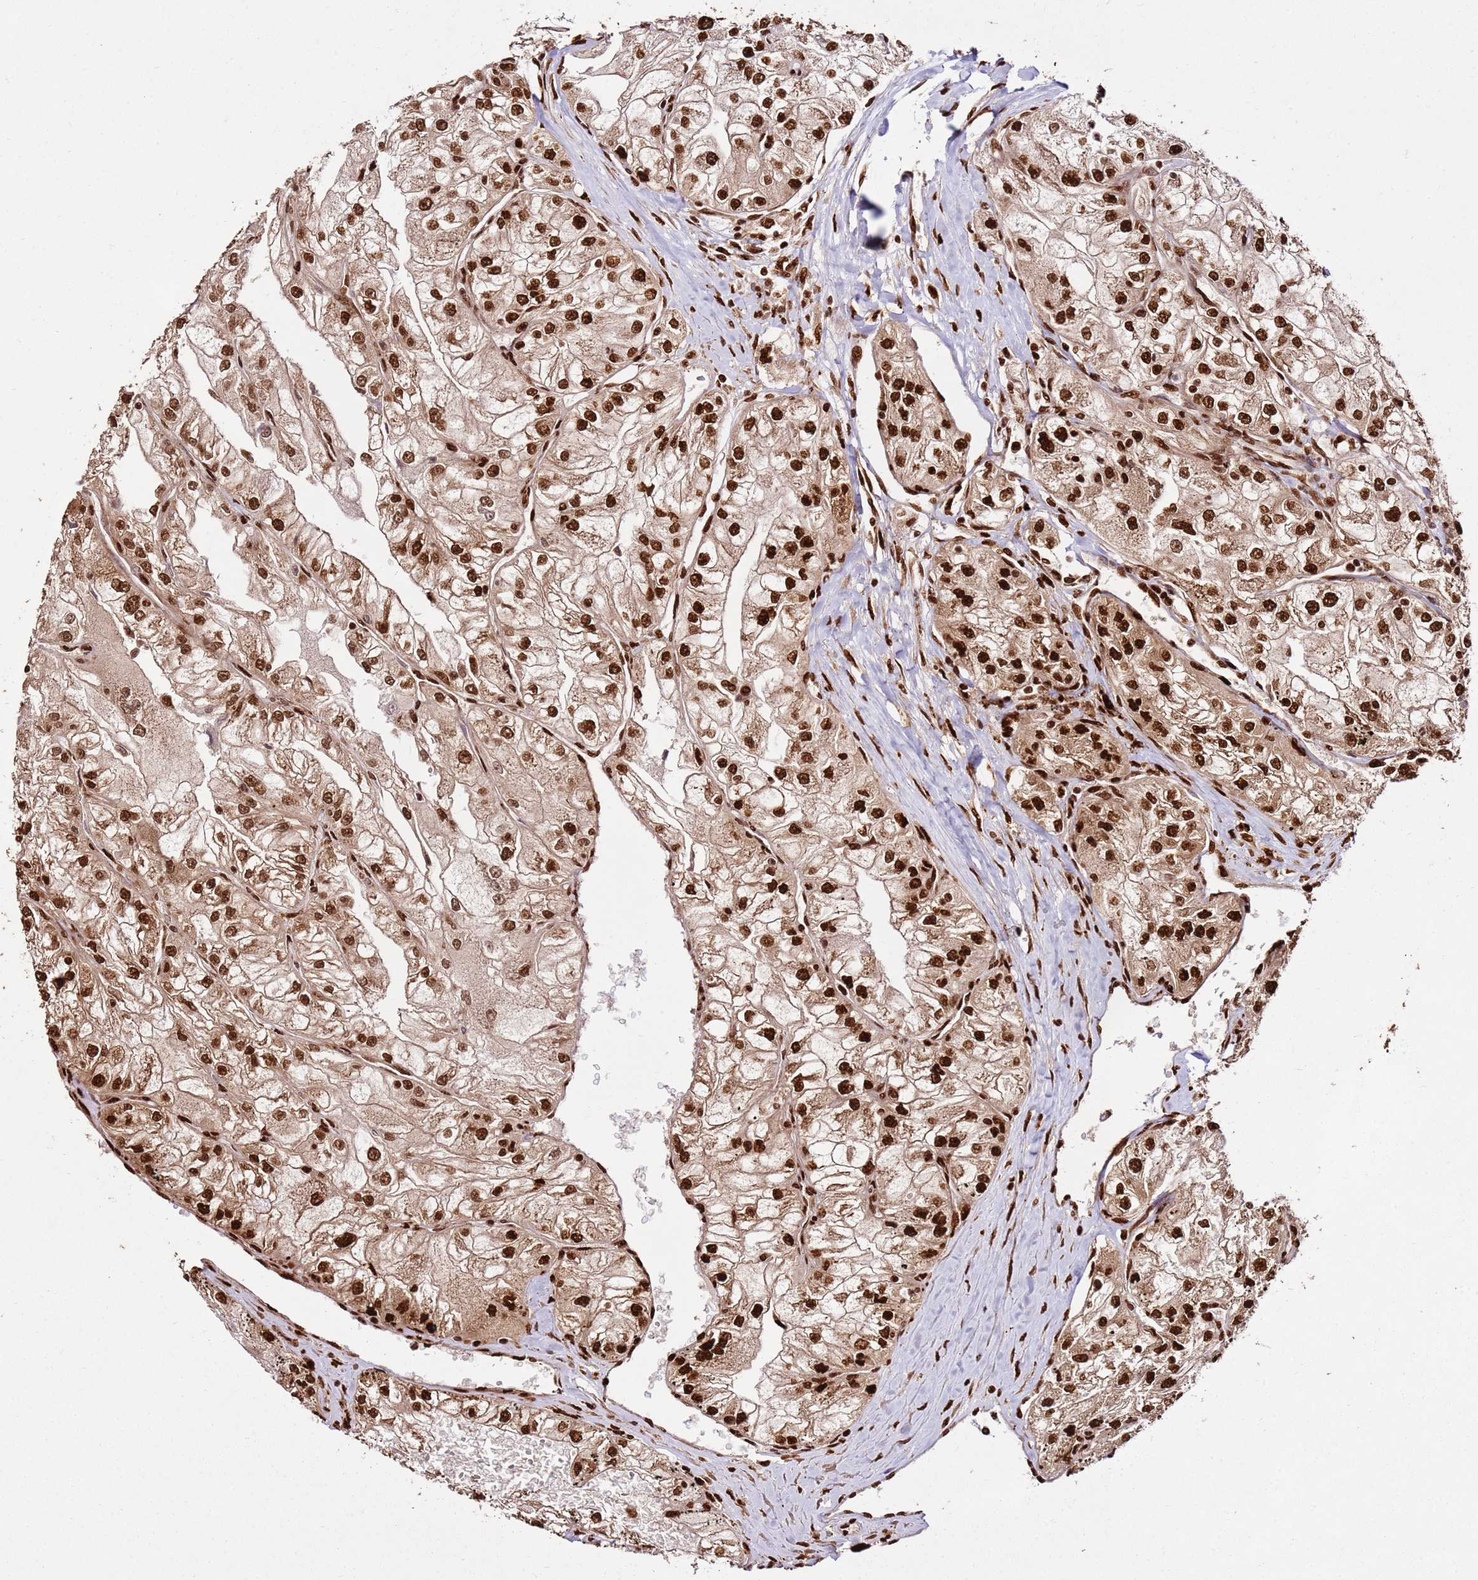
{"staining": {"intensity": "strong", "quantity": ">75%", "location": "nuclear"}, "tissue": "renal cancer", "cell_type": "Tumor cells", "image_type": "cancer", "snomed": [{"axis": "morphology", "description": "Adenocarcinoma, NOS"}, {"axis": "topography", "description": "Kidney"}], "caption": "Strong nuclear positivity for a protein is appreciated in approximately >75% of tumor cells of renal cancer (adenocarcinoma) using immunohistochemistry (IHC).", "gene": "HNRNPAB", "patient": {"sex": "female", "age": 72}}